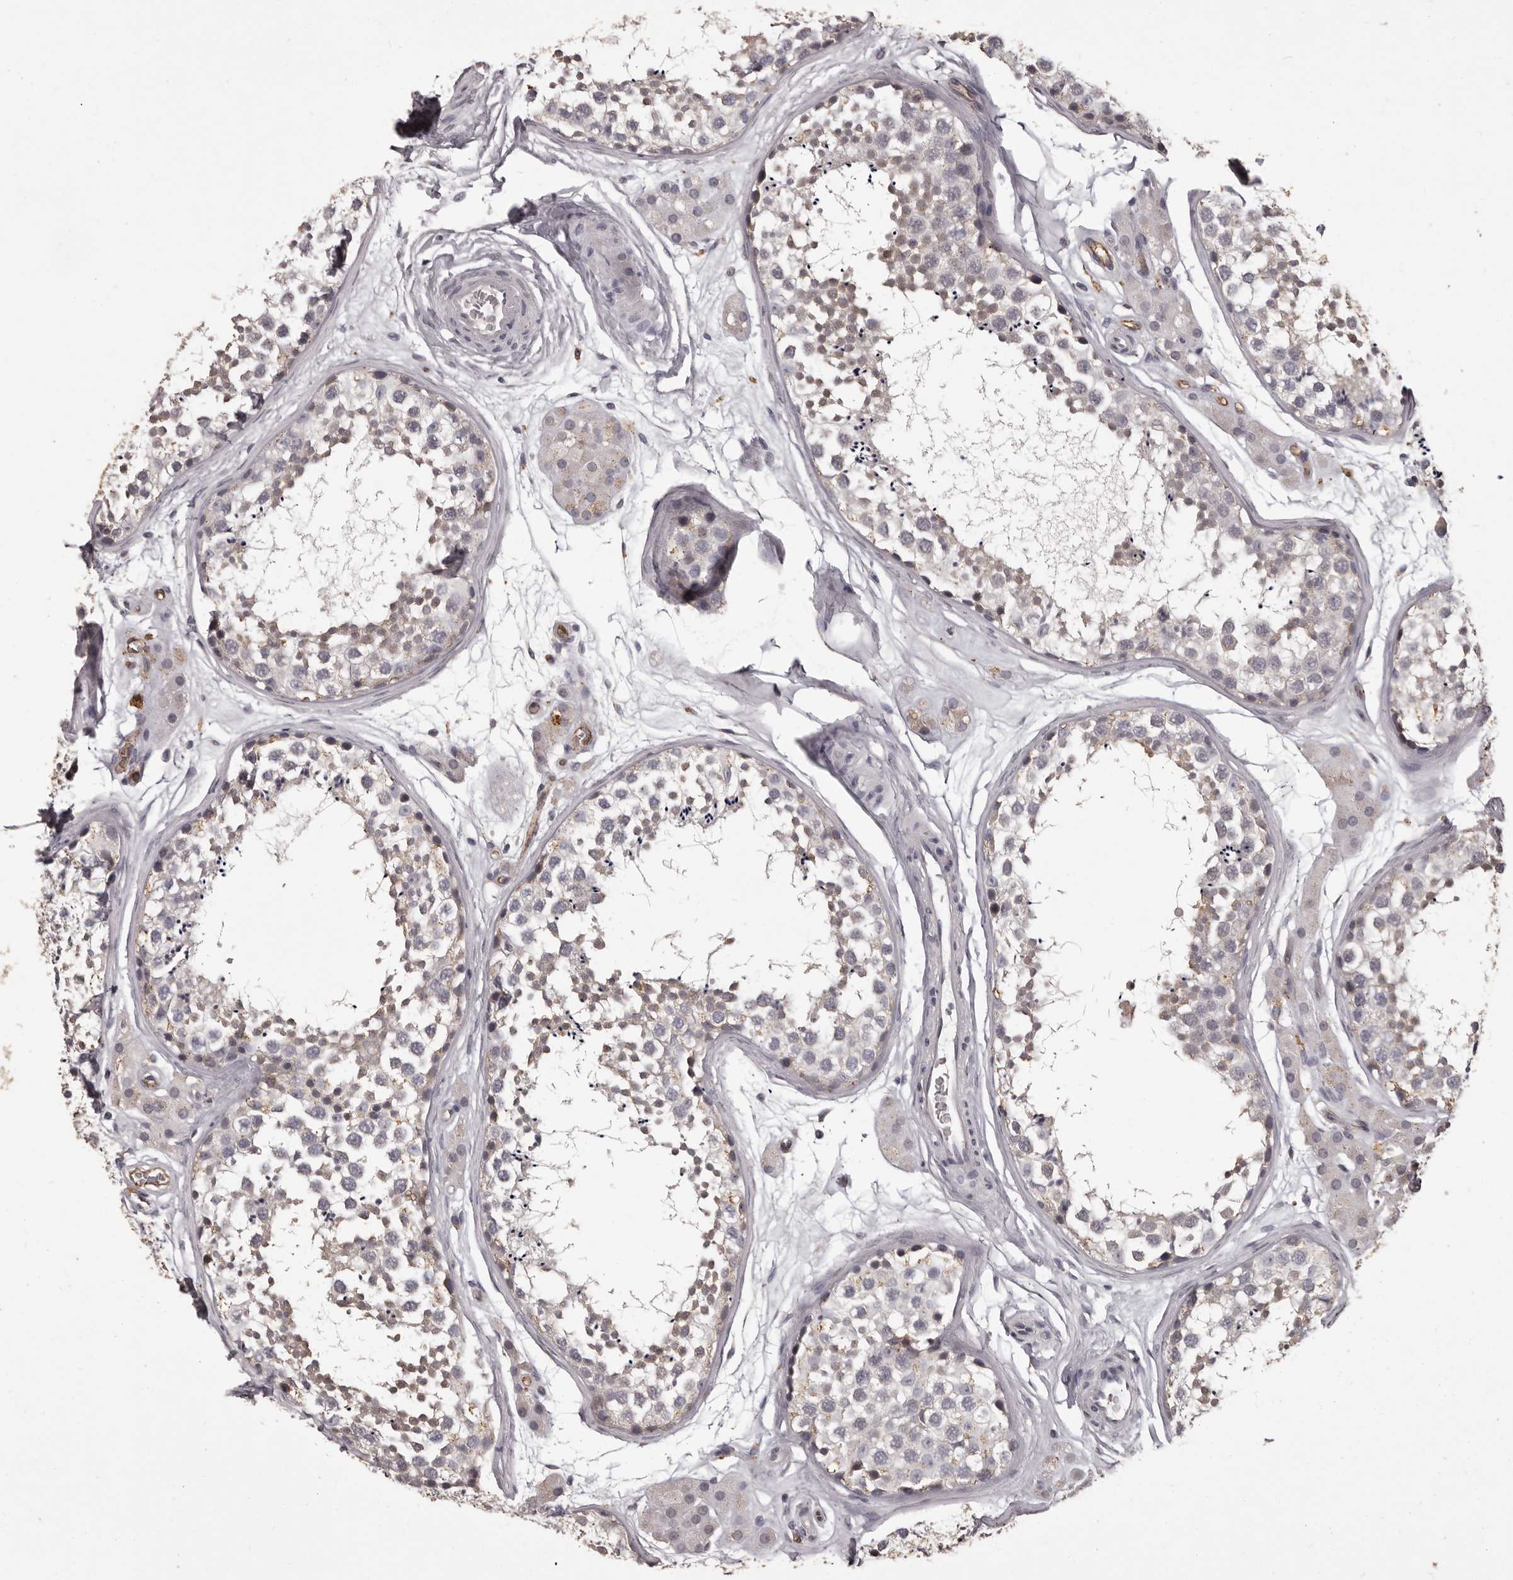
{"staining": {"intensity": "weak", "quantity": "25%-75%", "location": "cytoplasmic/membranous"}, "tissue": "testis", "cell_type": "Cells in seminiferous ducts", "image_type": "normal", "snomed": [{"axis": "morphology", "description": "Normal tissue, NOS"}, {"axis": "topography", "description": "Testis"}], "caption": "Immunohistochemical staining of unremarkable testis exhibits 25%-75% levels of weak cytoplasmic/membranous protein staining in about 25%-75% of cells in seminiferous ducts.", "gene": "GPR78", "patient": {"sex": "male", "age": 56}}